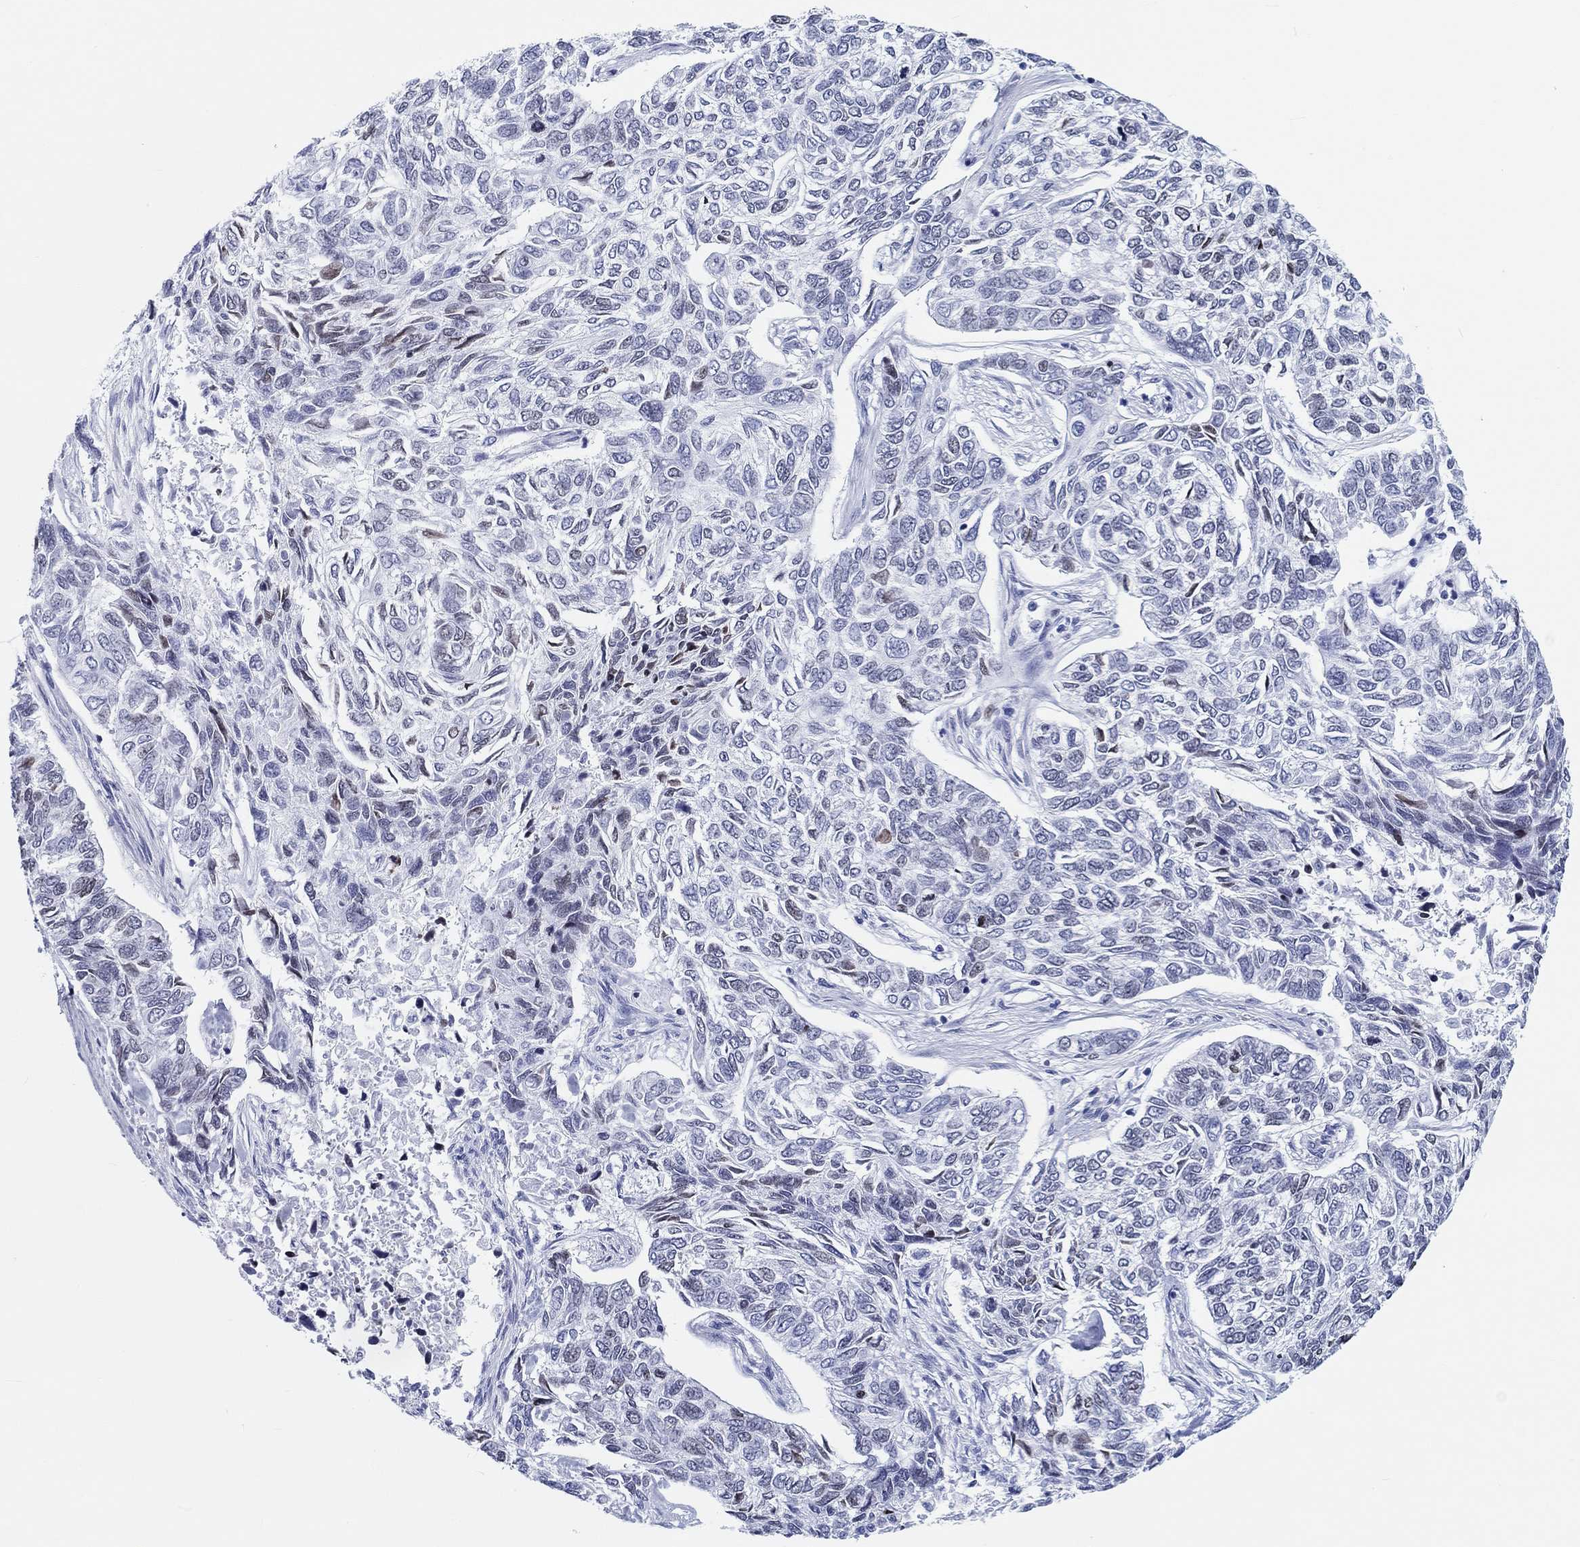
{"staining": {"intensity": "negative", "quantity": "none", "location": "none"}, "tissue": "skin cancer", "cell_type": "Tumor cells", "image_type": "cancer", "snomed": [{"axis": "morphology", "description": "Basal cell carcinoma"}, {"axis": "topography", "description": "Skin"}], "caption": "This micrograph is of skin cancer (basal cell carcinoma) stained with immunohistochemistry to label a protein in brown with the nuclei are counter-stained blue. There is no positivity in tumor cells. (Brightfield microscopy of DAB IHC at high magnification).", "gene": "H1-1", "patient": {"sex": "female", "age": 65}}